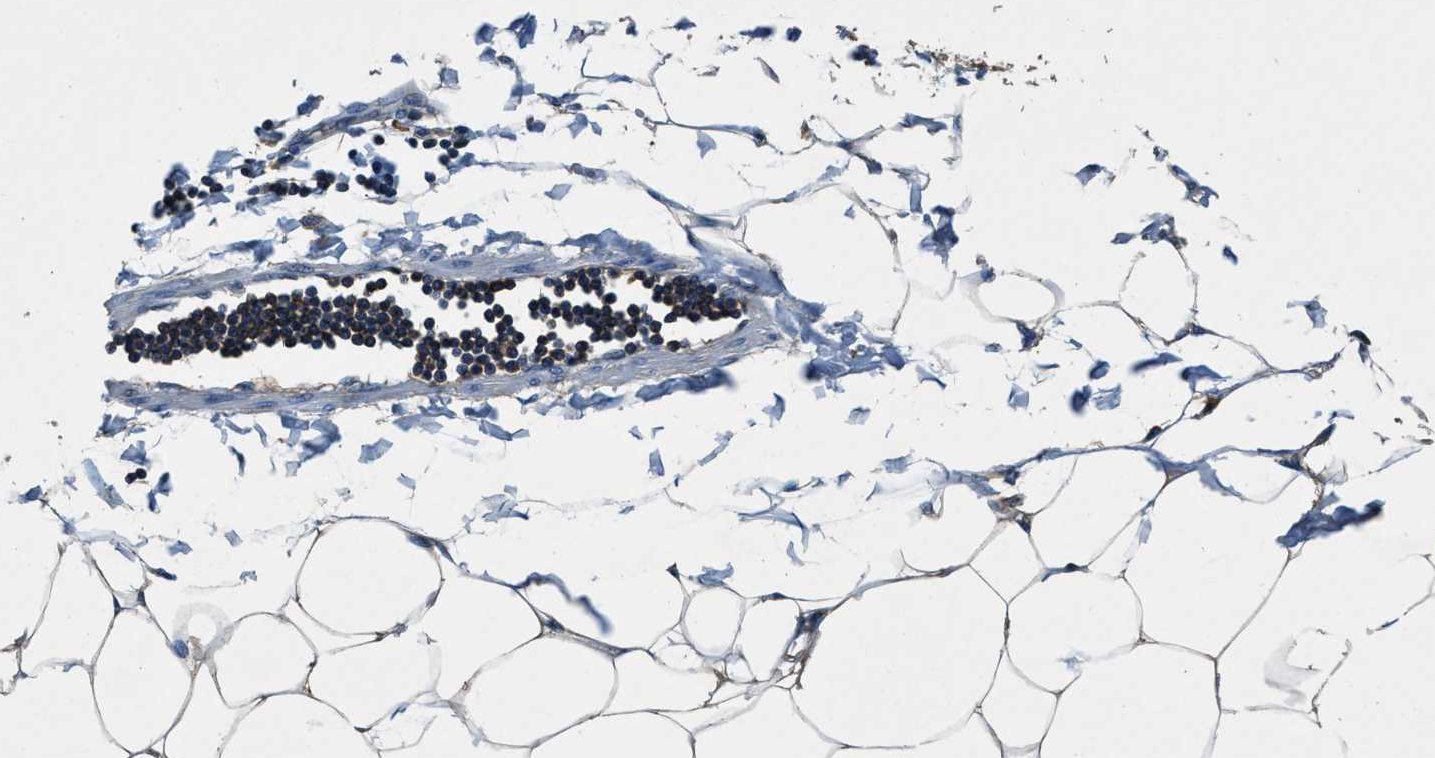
{"staining": {"intensity": "moderate", "quantity": "<25%", "location": "cytoplasmic/membranous"}, "tissue": "adipose tissue", "cell_type": "Adipocytes", "image_type": "normal", "snomed": [{"axis": "morphology", "description": "Normal tissue, NOS"}, {"axis": "morphology", "description": "Adenocarcinoma, NOS"}, {"axis": "topography", "description": "Colon"}, {"axis": "topography", "description": "Peripheral nerve tissue"}], "caption": "A high-resolution histopathology image shows immunohistochemistry (IHC) staining of benign adipose tissue, which exhibits moderate cytoplasmic/membranous positivity in approximately <25% of adipocytes. Using DAB (brown) and hematoxylin (blue) stains, captured at high magnification using brightfield microscopy.", "gene": "BLOC1S1", "patient": {"sex": "male", "age": 14}}